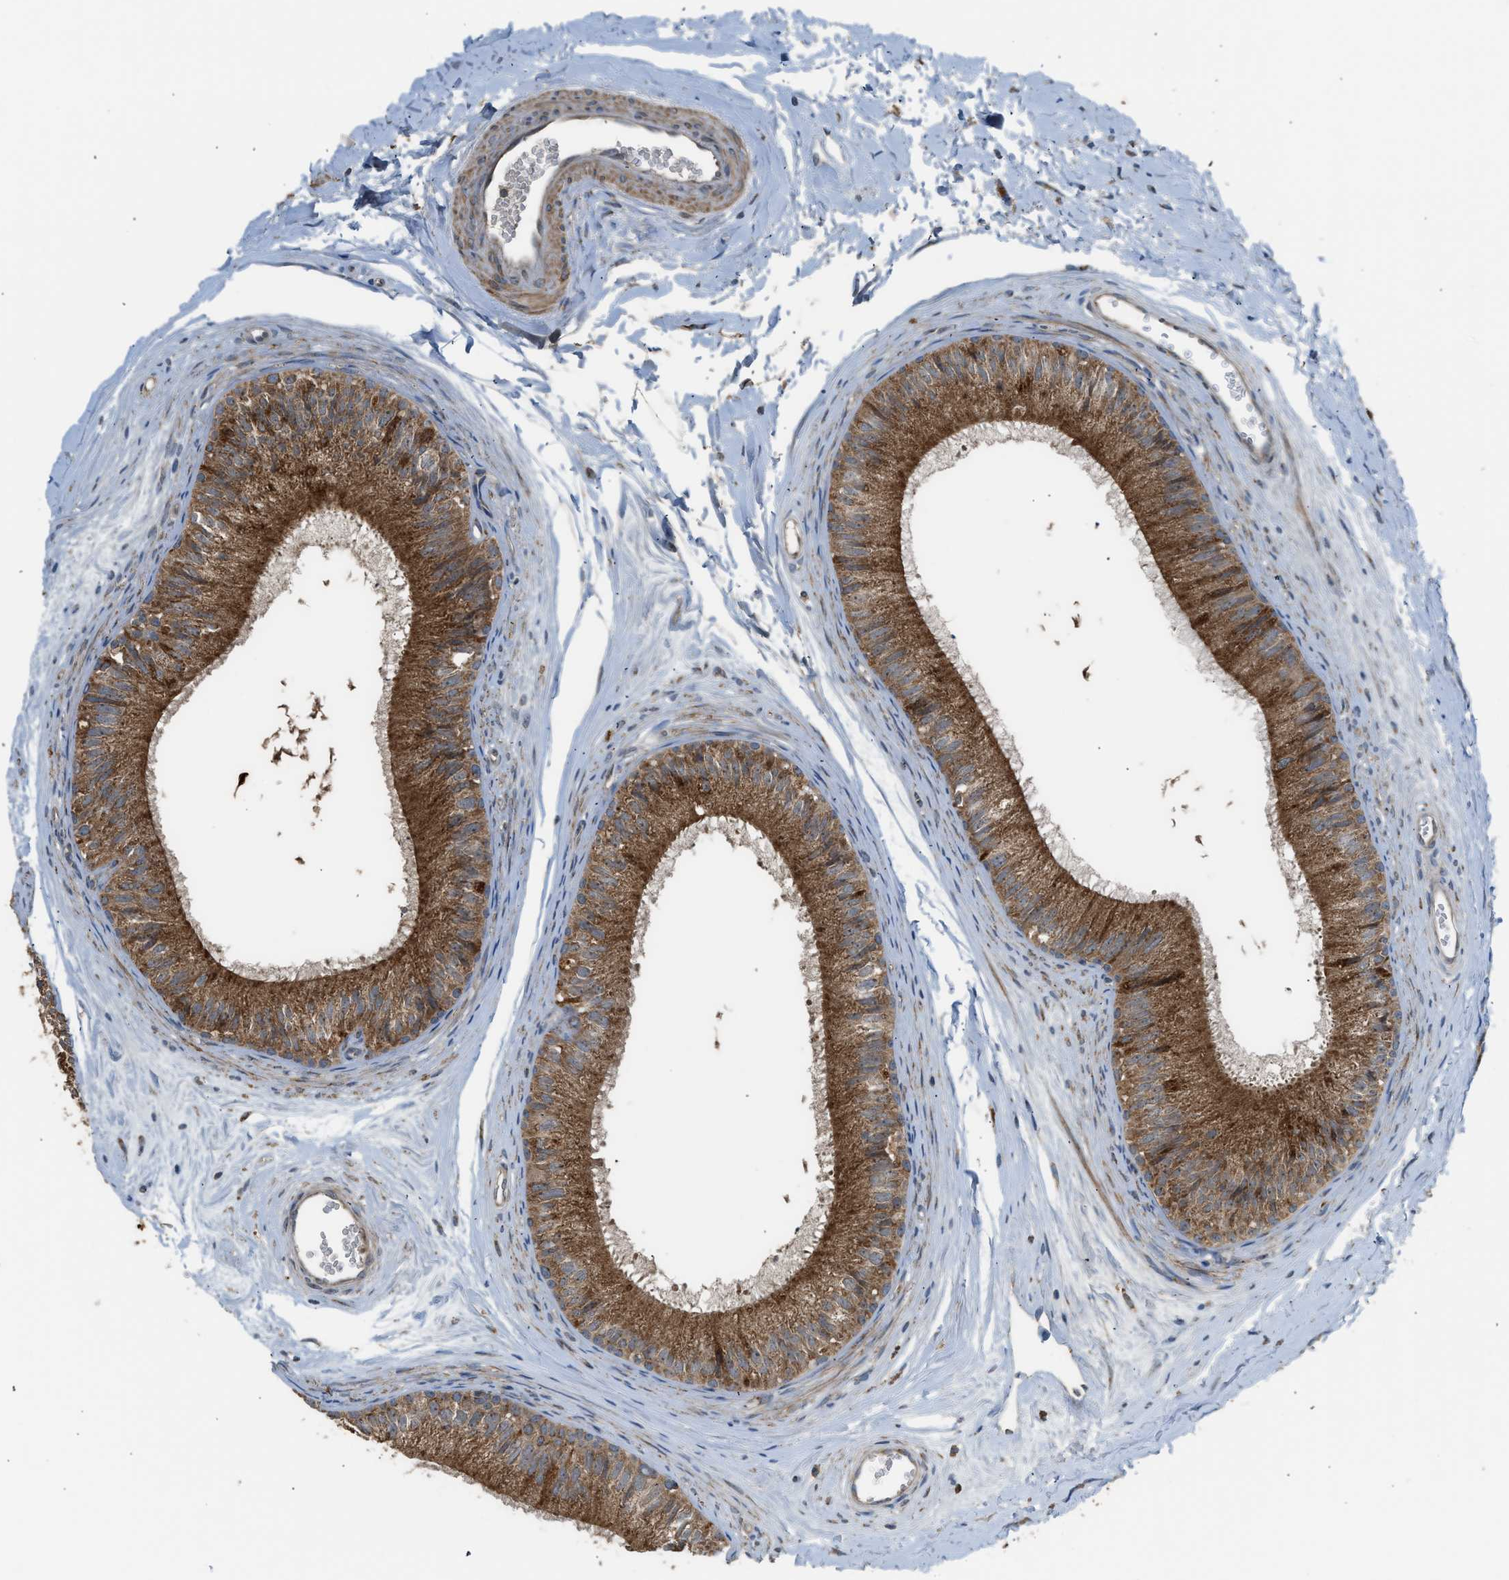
{"staining": {"intensity": "strong", "quantity": ">75%", "location": "cytoplasmic/membranous"}, "tissue": "epididymis", "cell_type": "Glandular cells", "image_type": "normal", "snomed": [{"axis": "morphology", "description": "Normal tissue, NOS"}, {"axis": "topography", "description": "Epididymis"}], "caption": "Strong cytoplasmic/membranous protein staining is identified in about >75% of glandular cells in epididymis. The staining is performed using DAB (3,3'-diaminobenzidine) brown chromogen to label protein expression. The nuclei are counter-stained blue using hematoxylin.", "gene": "STARD3", "patient": {"sex": "male", "age": 56}}